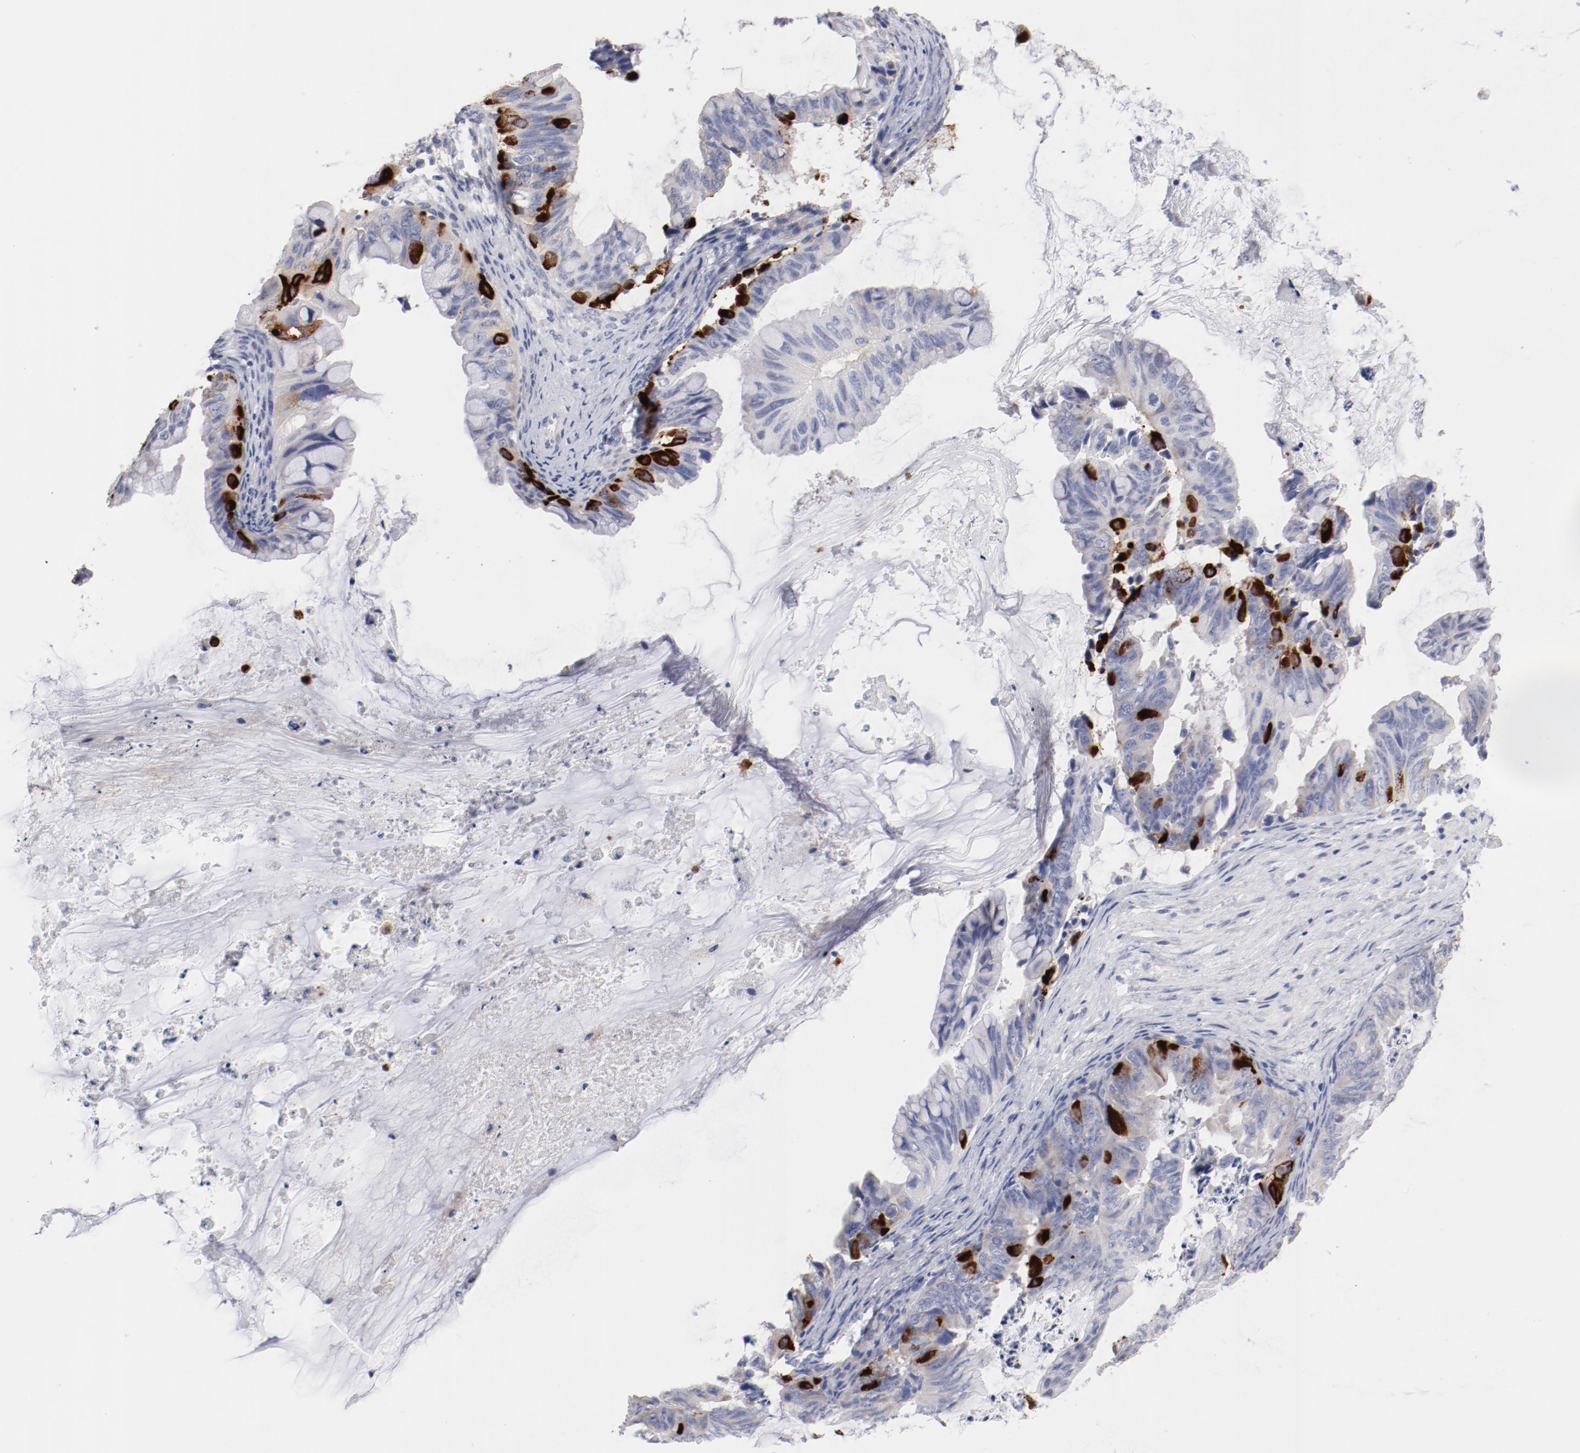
{"staining": {"intensity": "strong", "quantity": "<25%", "location": "cytoplasmic/membranous"}, "tissue": "ovarian cancer", "cell_type": "Tumor cells", "image_type": "cancer", "snomed": [{"axis": "morphology", "description": "Cystadenocarcinoma, mucinous, NOS"}, {"axis": "topography", "description": "Ovary"}], "caption": "Mucinous cystadenocarcinoma (ovarian) stained with a protein marker displays strong staining in tumor cells.", "gene": "CPE", "patient": {"sex": "female", "age": 36}}